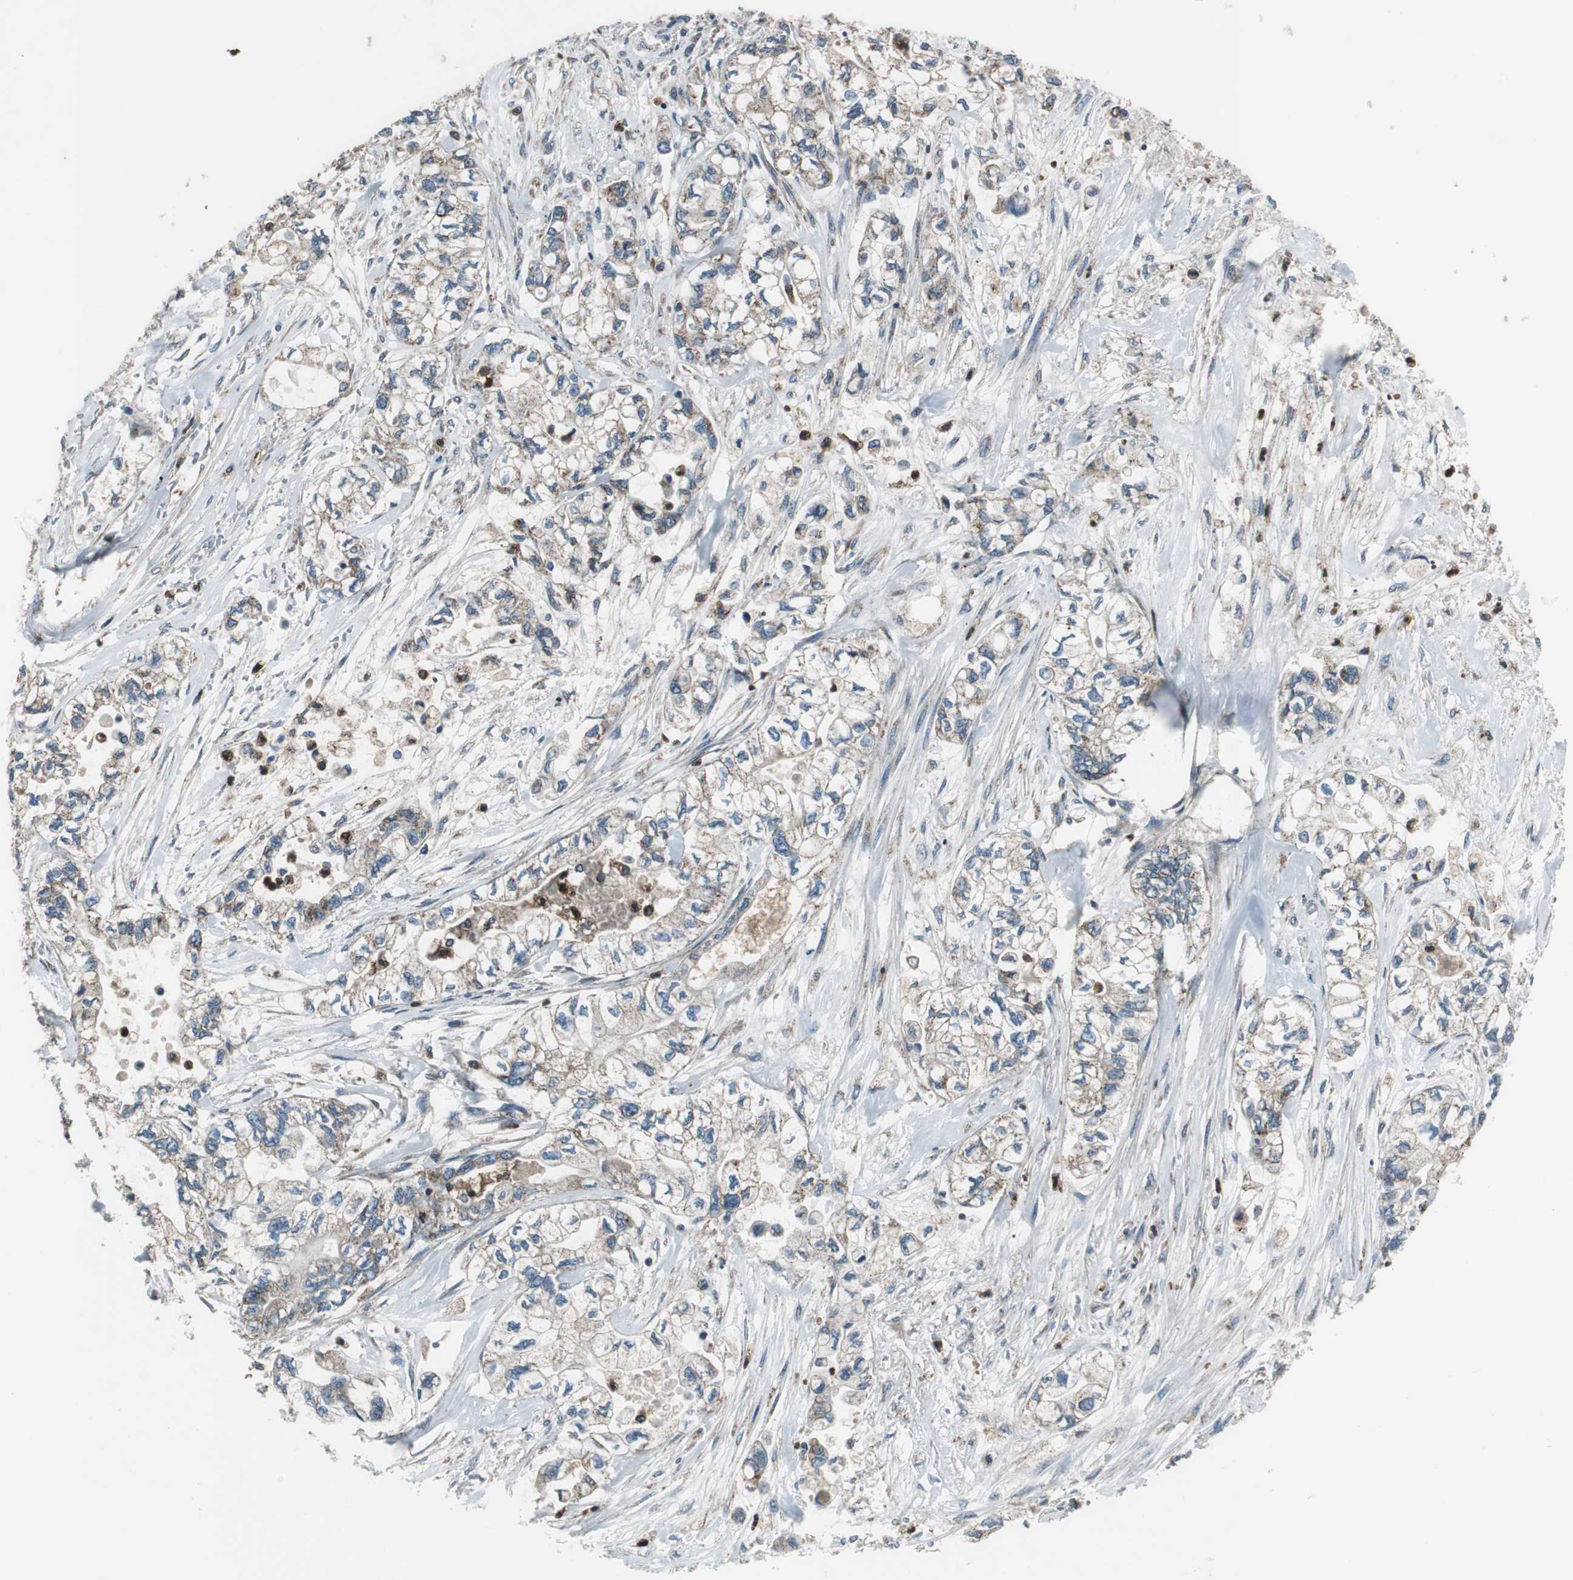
{"staining": {"intensity": "moderate", "quantity": ">75%", "location": "cytoplasmic/membranous"}, "tissue": "pancreatic cancer", "cell_type": "Tumor cells", "image_type": "cancer", "snomed": [{"axis": "morphology", "description": "Adenocarcinoma, NOS"}, {"axis": "topography", "description": "Pancreas"}], "caption": "The image displays staining of adenocarcinoma (pancreatic), revealing moderate cytoplasmic/membranous protein positivity (brown color) within tumor cells.", "gene": "PI4KB", "patient": {"sex": "male", "age": 79}}